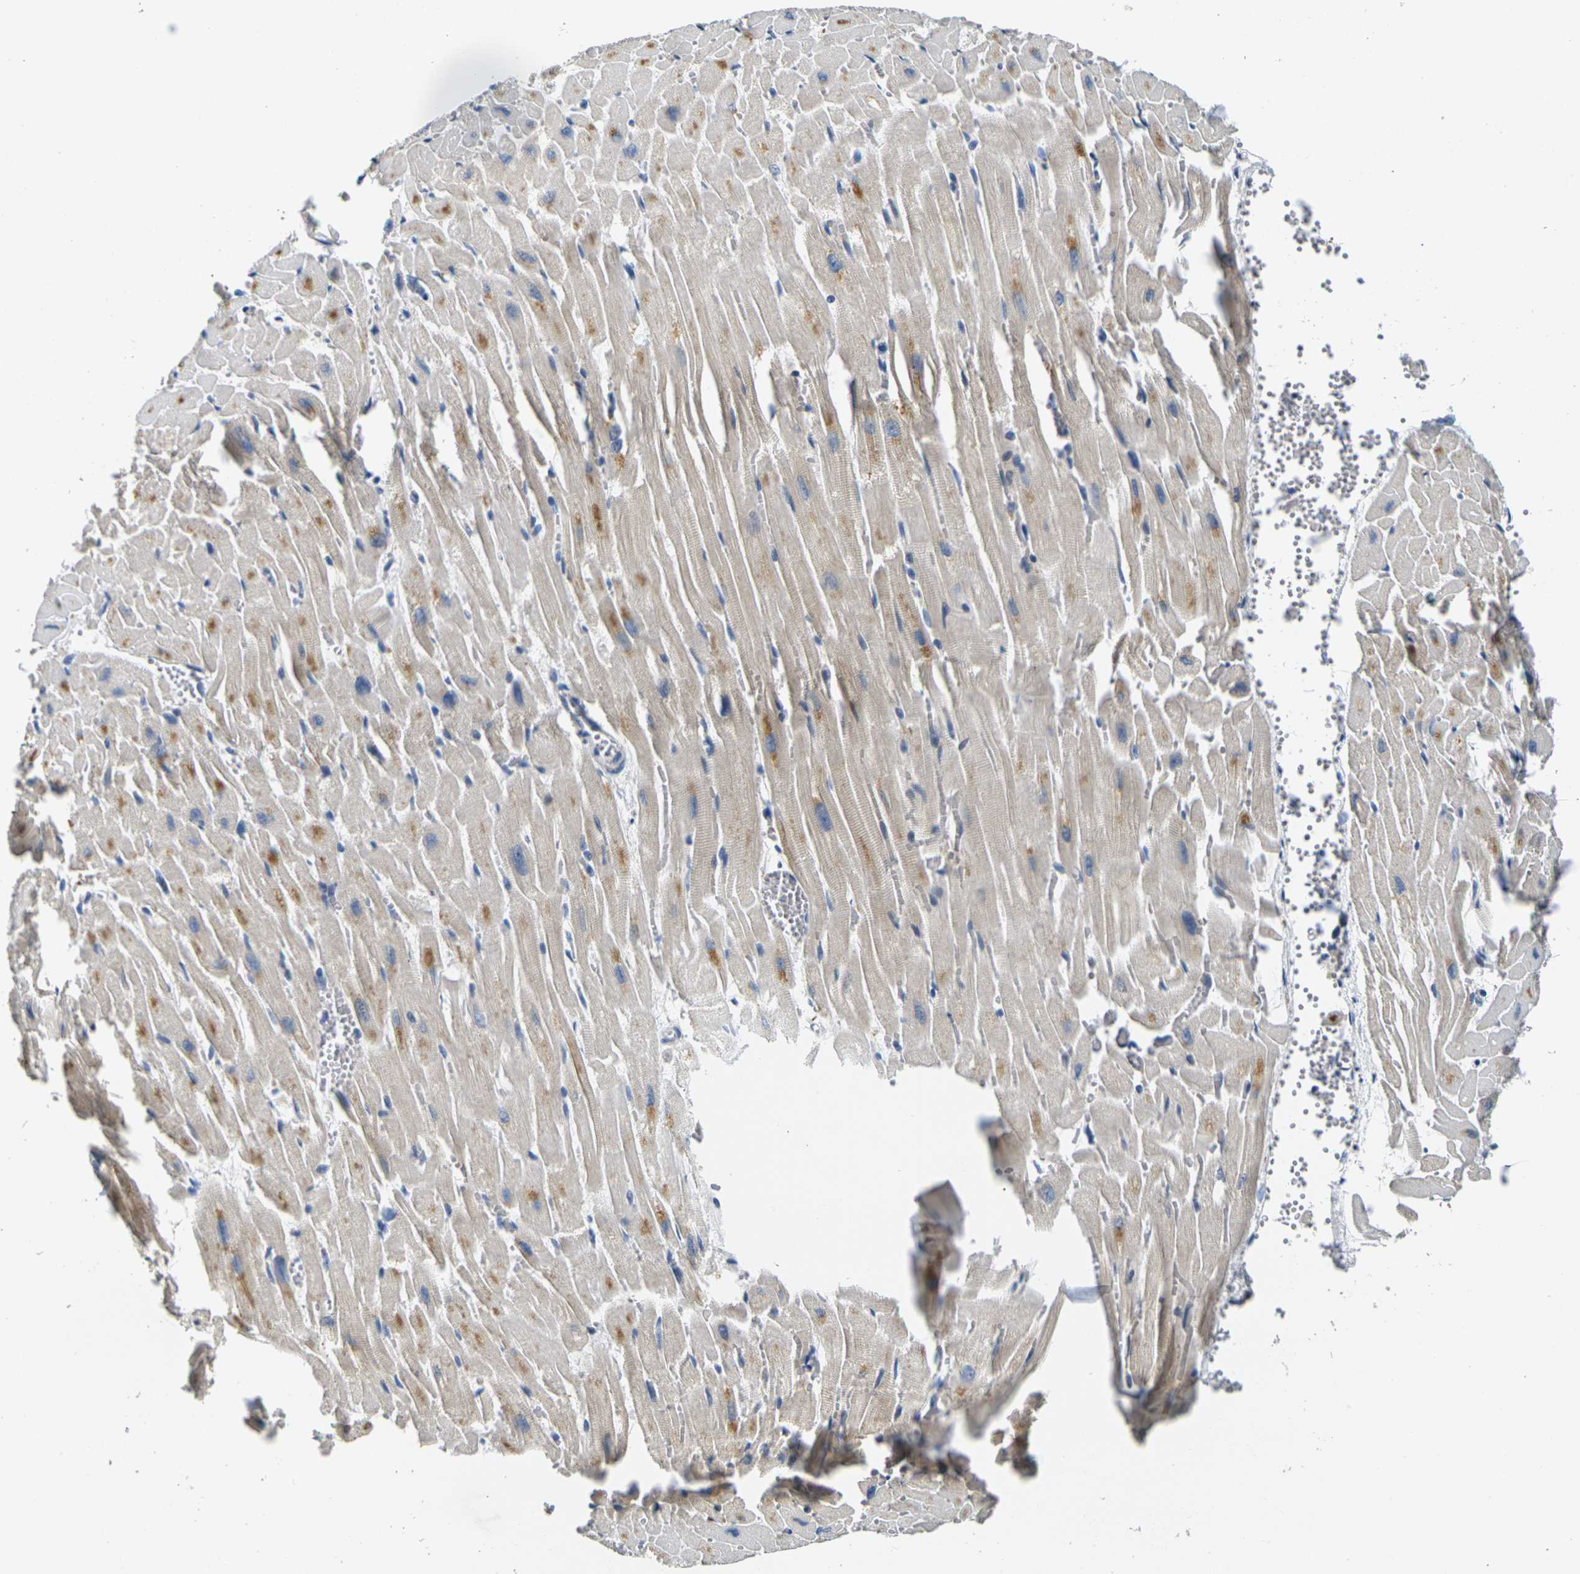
{"staining": {"intensity": "weak", "quantity": "<25%", "location": "cytoplasmic/membranous"}, "tissue": "heart muscle", "cell_type": "Cardiomyocytes", "image_type": "normal", "snomed": [{"axis": "morphology", "description": "Normal tissue, NOS"}, {"axis": "topography", "description": "Heart"}], "caption": "DAB immunohistochemical staining of unremarkable human heart muscle shows no significant staining in cardiomyocytes.", "gene": "SHISAL2B", "patient": {"sex": "female", "age": 19}}